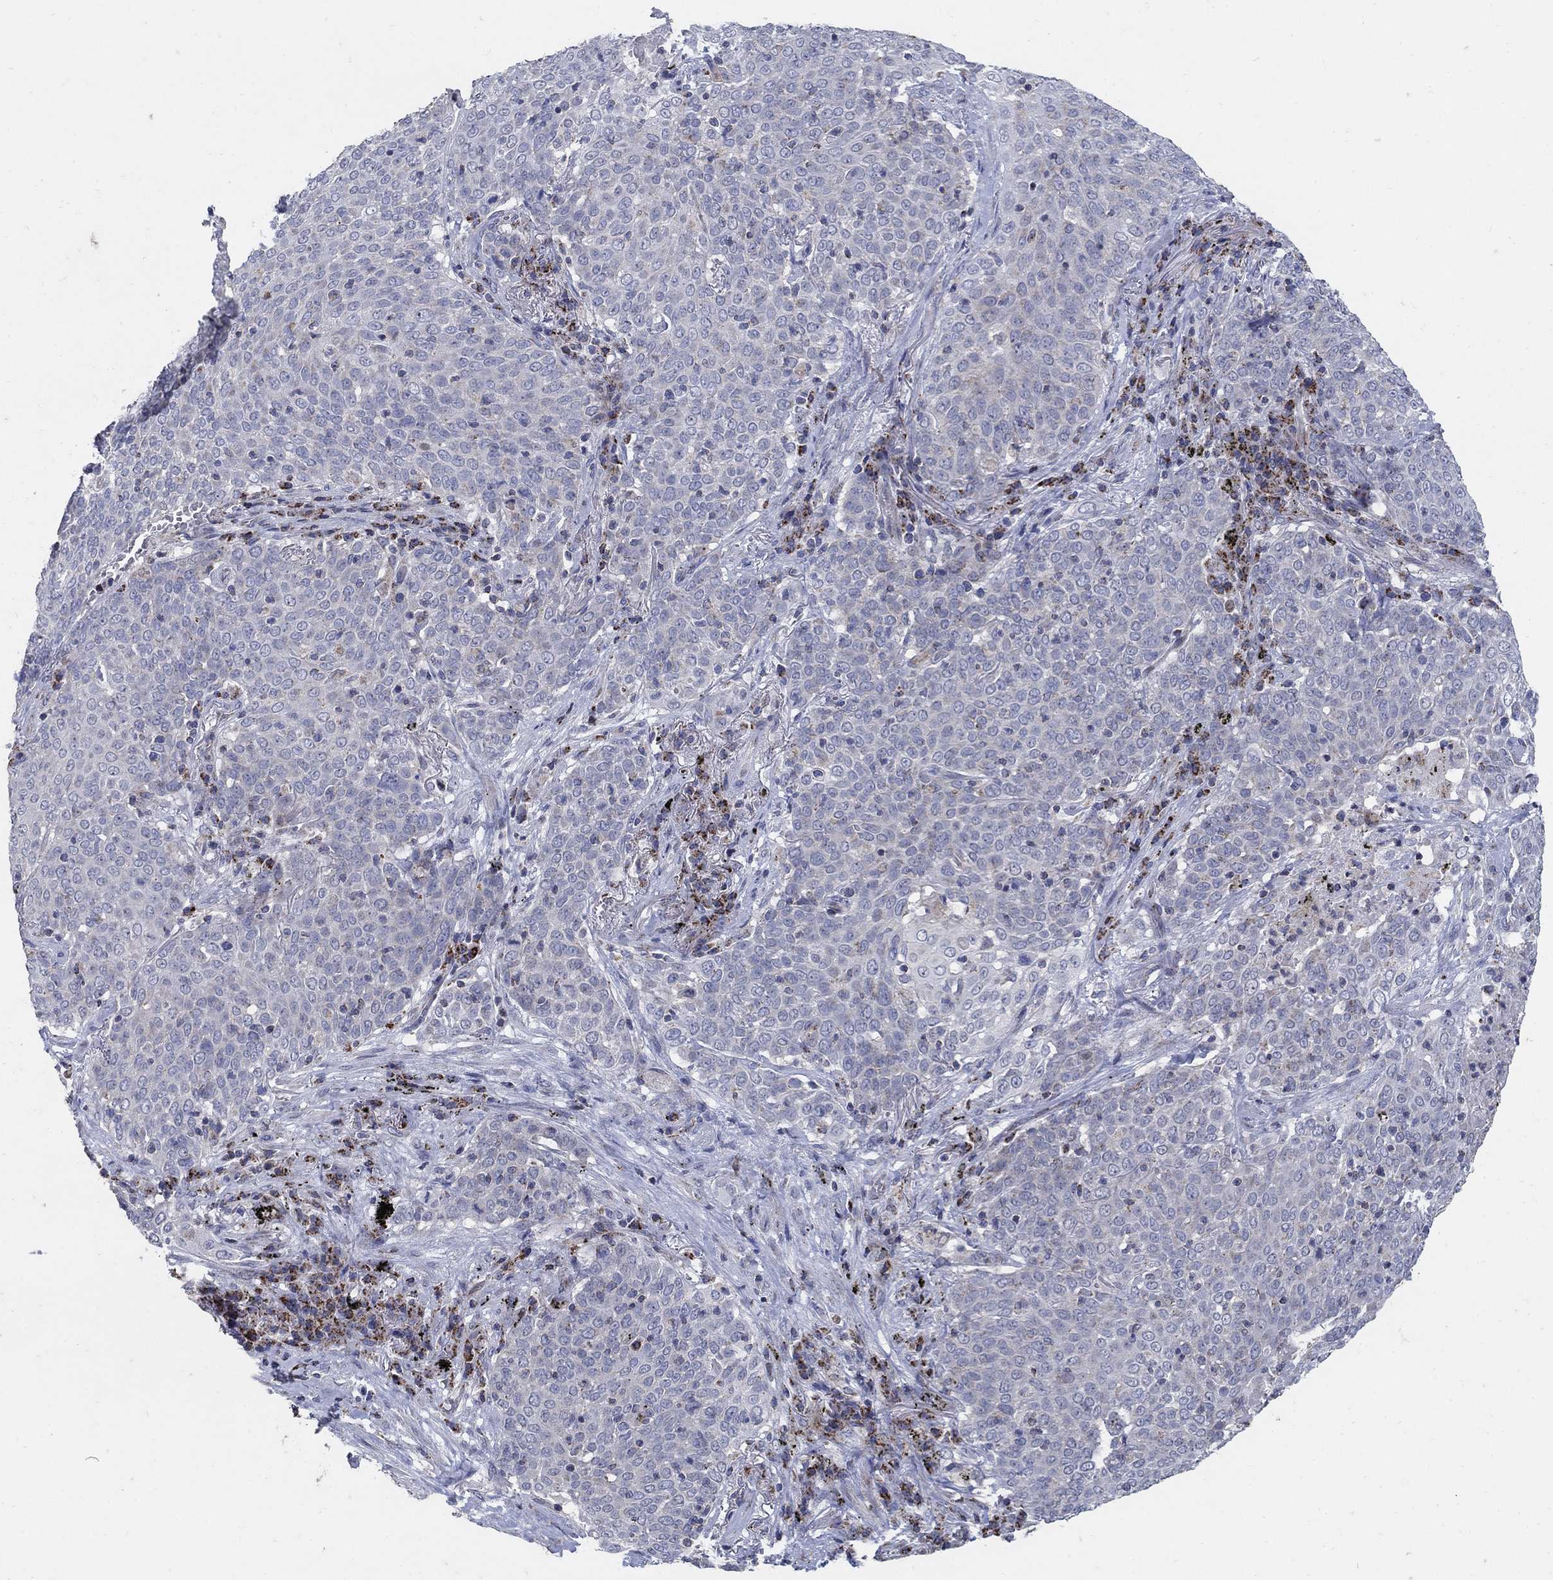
{"staining": {"intensity": "negative", "quantity": "none", "location": "none"}, "tissue": "lung cancer", "cell_type": "Tumor cells", "image_type": "cancer", "snomed": [{"axis": "morphology", "description": "Squamous cell carcinoma, NOS"}, {"axis": "topography", "description": "Lung"}], "caption": "A photomicrograph of lung cancer stained for a protein exhibits no brown staining in tumor cells.", "gene": "HMX2", "patient": {"sex": "male", "age": 82}}